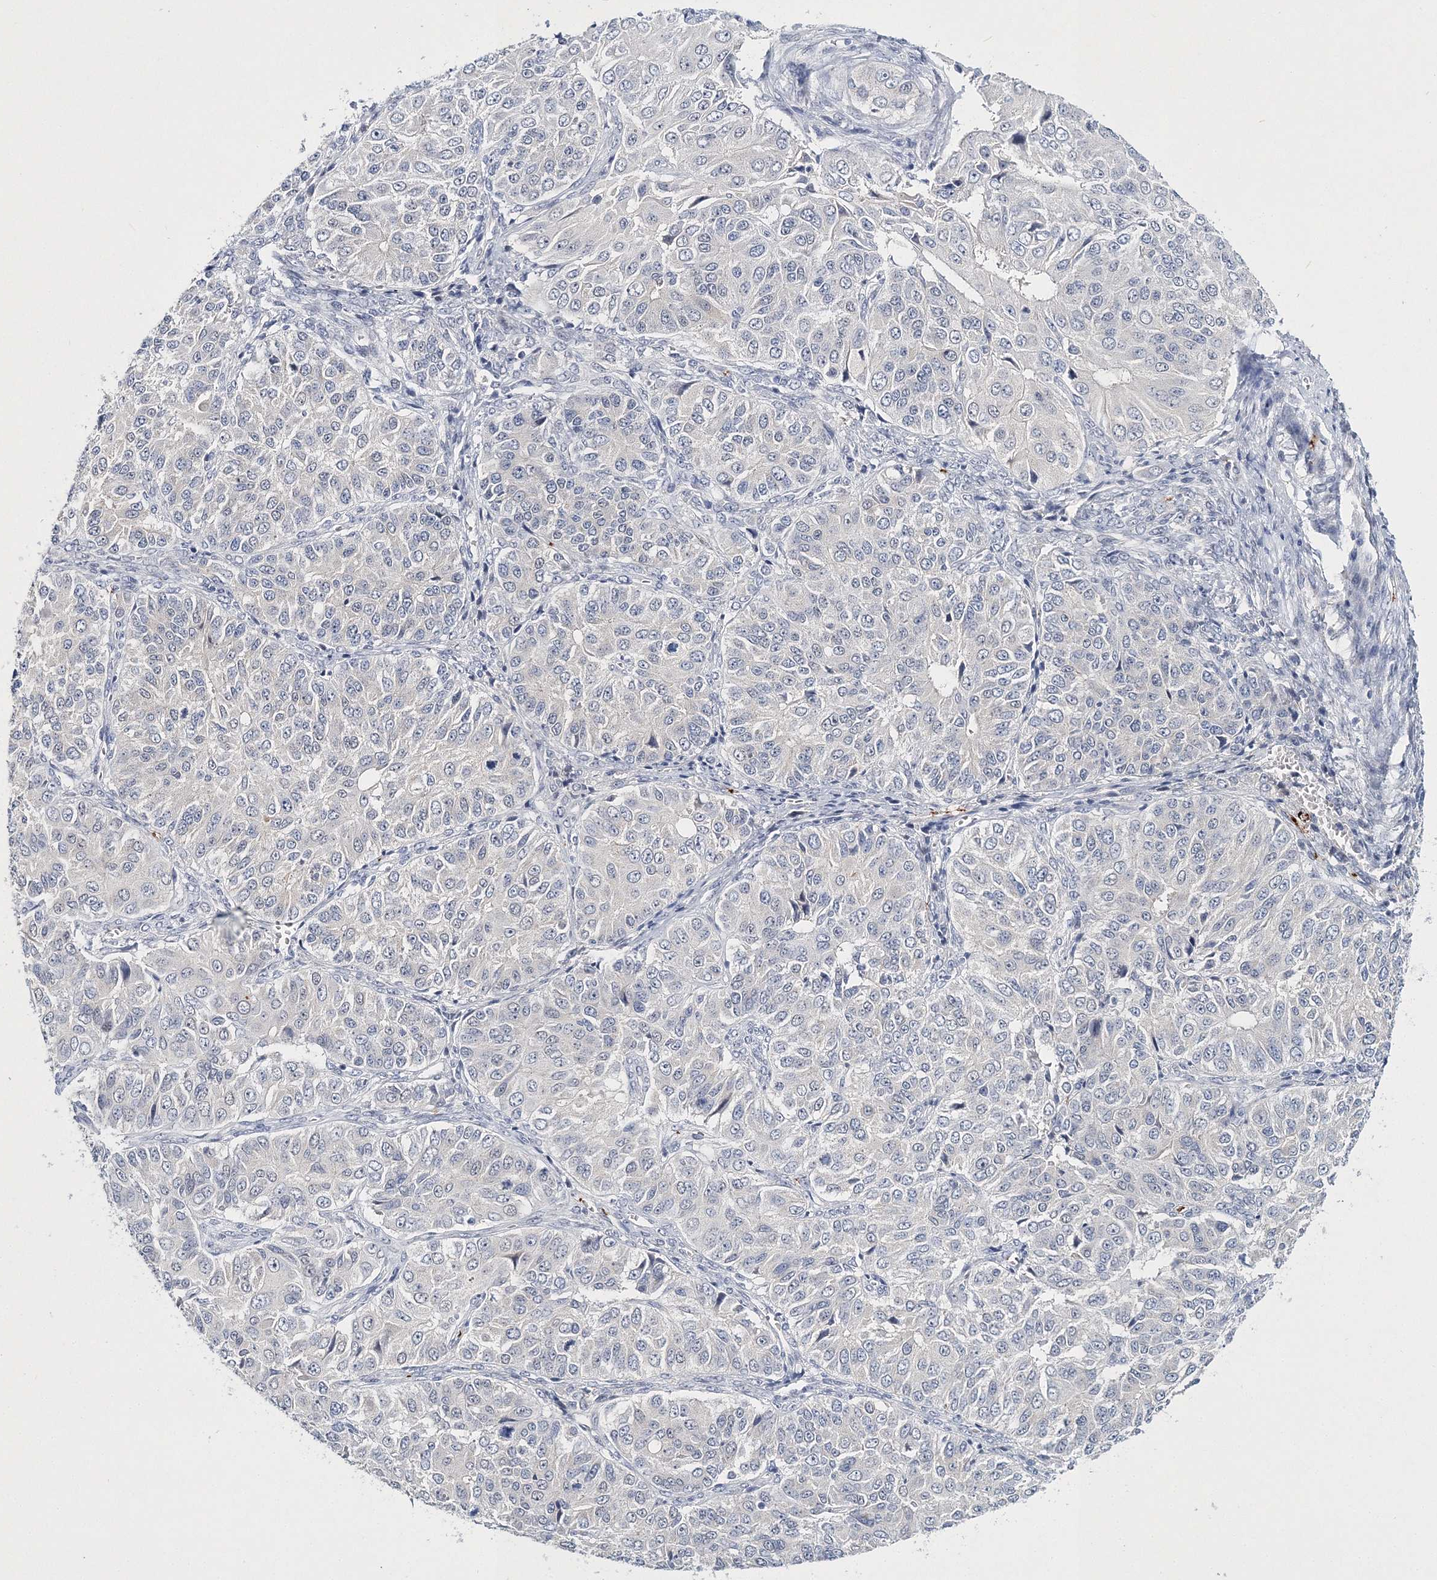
{"staining": {"intensity": "negative", "quantity": "none", "location": "none"}, "tissue": "ovarian cancer", "cell_type": "Tumor cells", "image_type": "cancer", "snomed": [{"axis": "morphology", "description": "Carcinoma, endometroid"}, {"axis": "topography", "description": "Ovary"}], "caption": "Immunohistochemical staining of human ovarian cancer displays no significant staining in tumor cells.", "gene": "MYOZ2", "patient": {"sex": "female", "age": 51}}